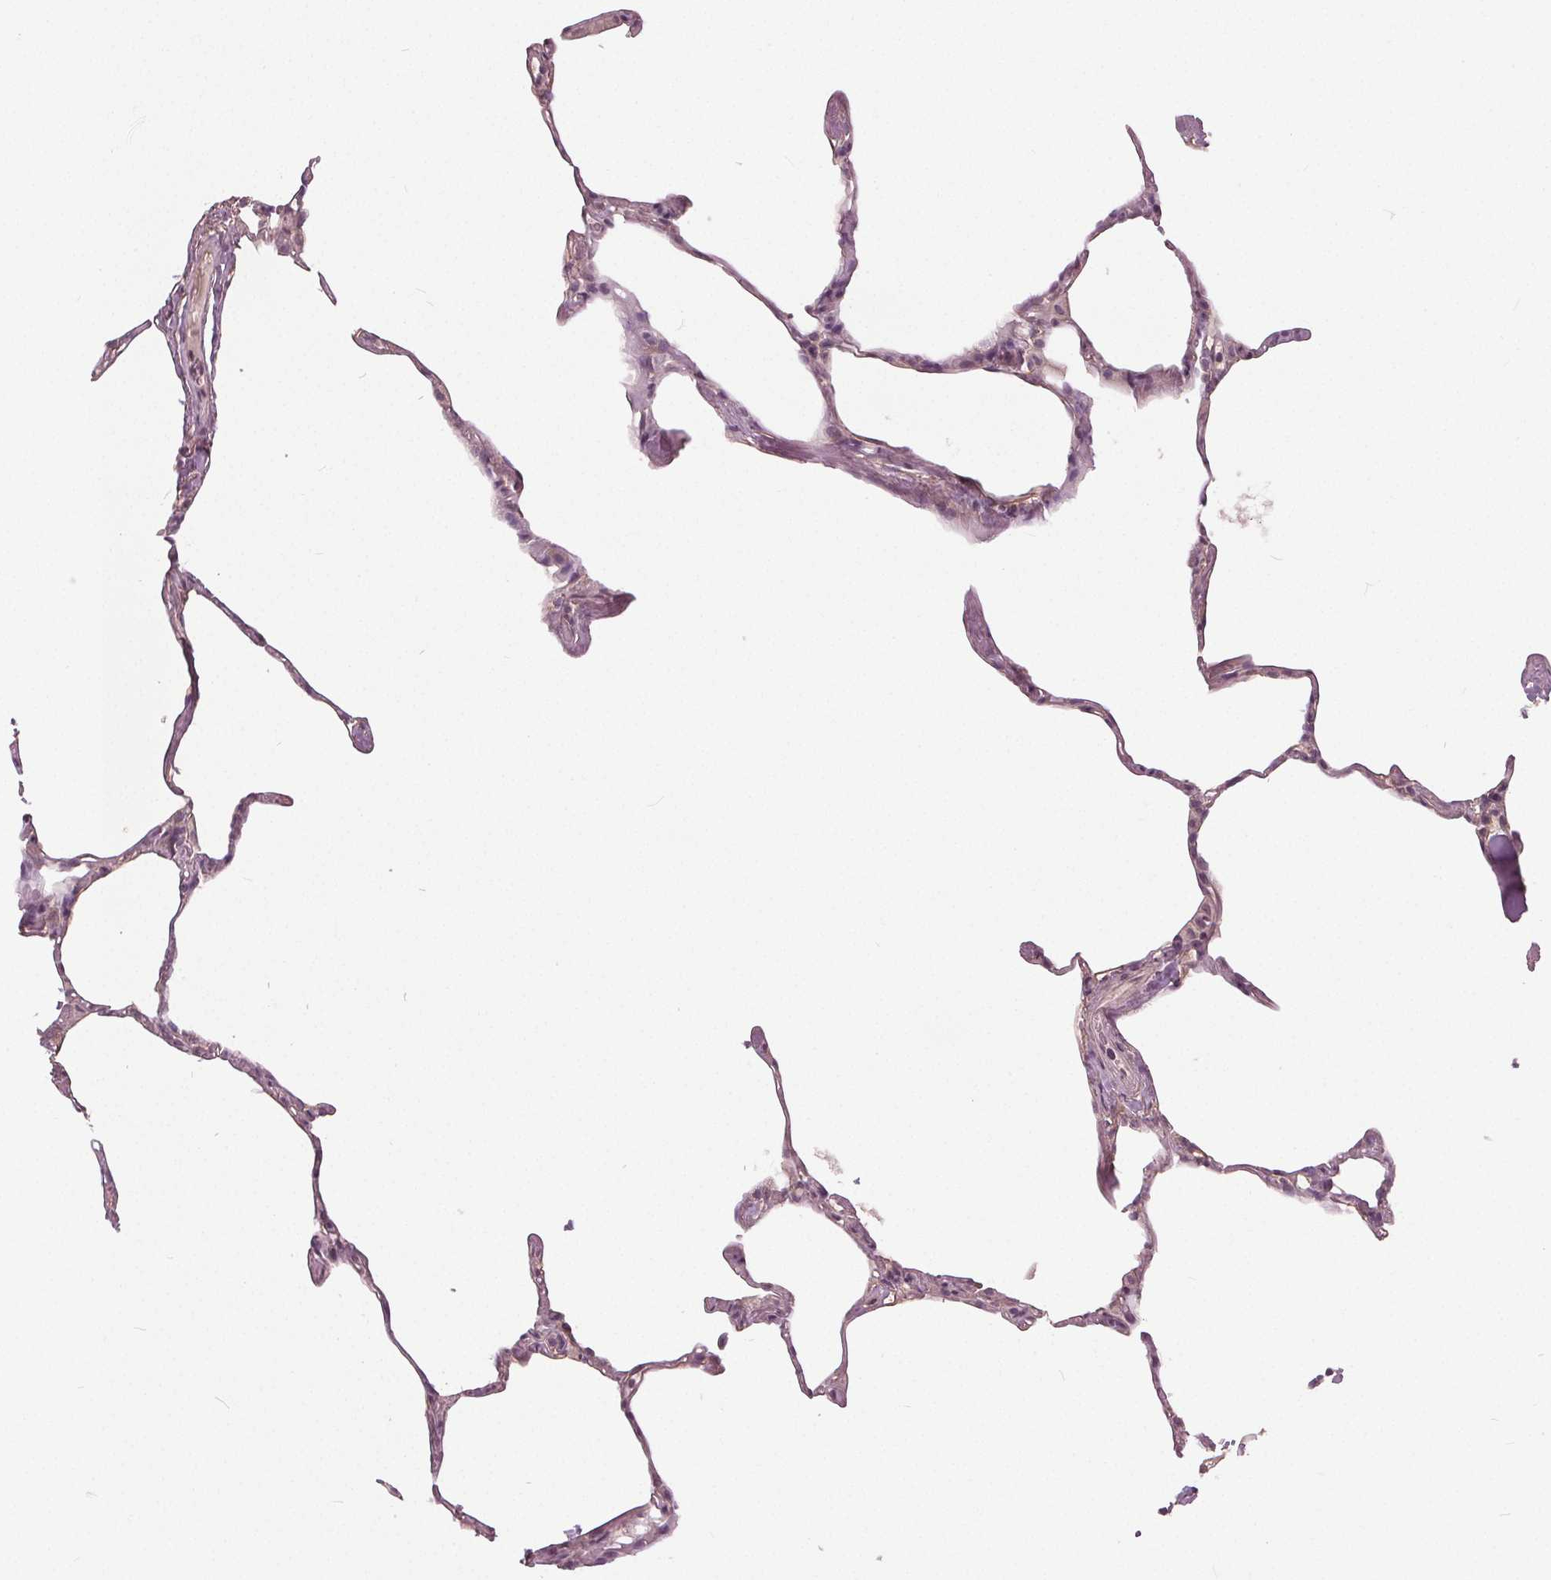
{"staining": {"intensity": "negative", "quantity": "none", "location": "none"}, "tissue": "lung", "cell_type": "Alveolar cells", "image_type": "normal", "snomed": [{"axis": "morphology", "description": "Normal tissue, NOS"}, {"axis": "topography", "description": "Lung"}], "caption": "Image shows no significant protein staining in alveolar cells of benign lung.", "gene": "KLK13", "patient": {"sex": "male", "age": 65}}